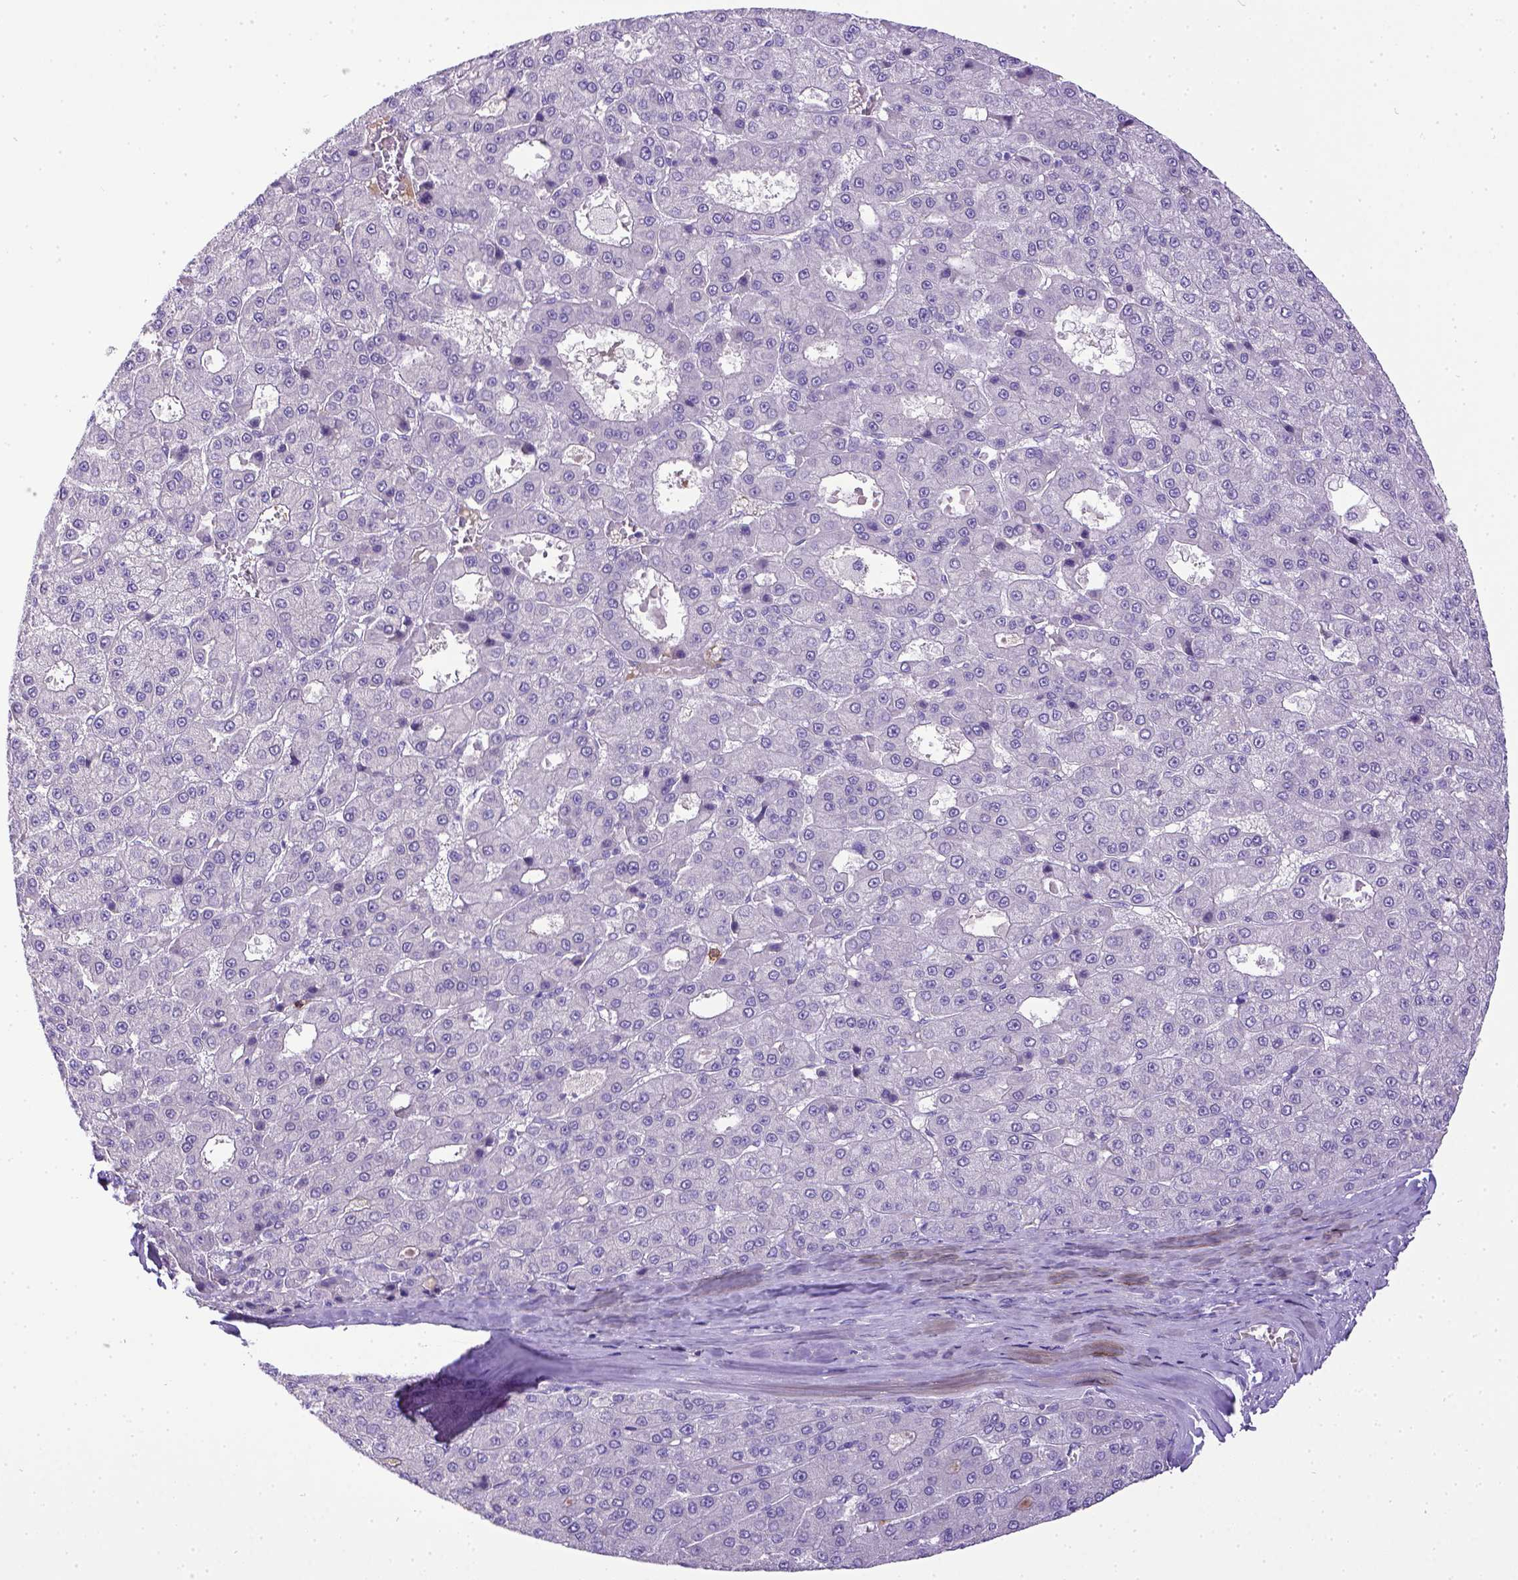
{"staining": {"intensity": "negative", "quantity": "none", "location": "none"}, "tissue": "liver cancer", "cell_type": "Tumor cells", "image_type": "cancer", "snomed": [{"axis": "morphology", "description": "Carcinoma, Hepatocellular, NOS"}, {"axis": "topography", "description": "Liver"}], "caption": "Liver hepatocellular carcinoma stained for a protein using immunohistochemistry (IHC) demonstrates no expression tumor cells.", "gene": "CD3E", "patient": {"sex": "male", "age": 70}}